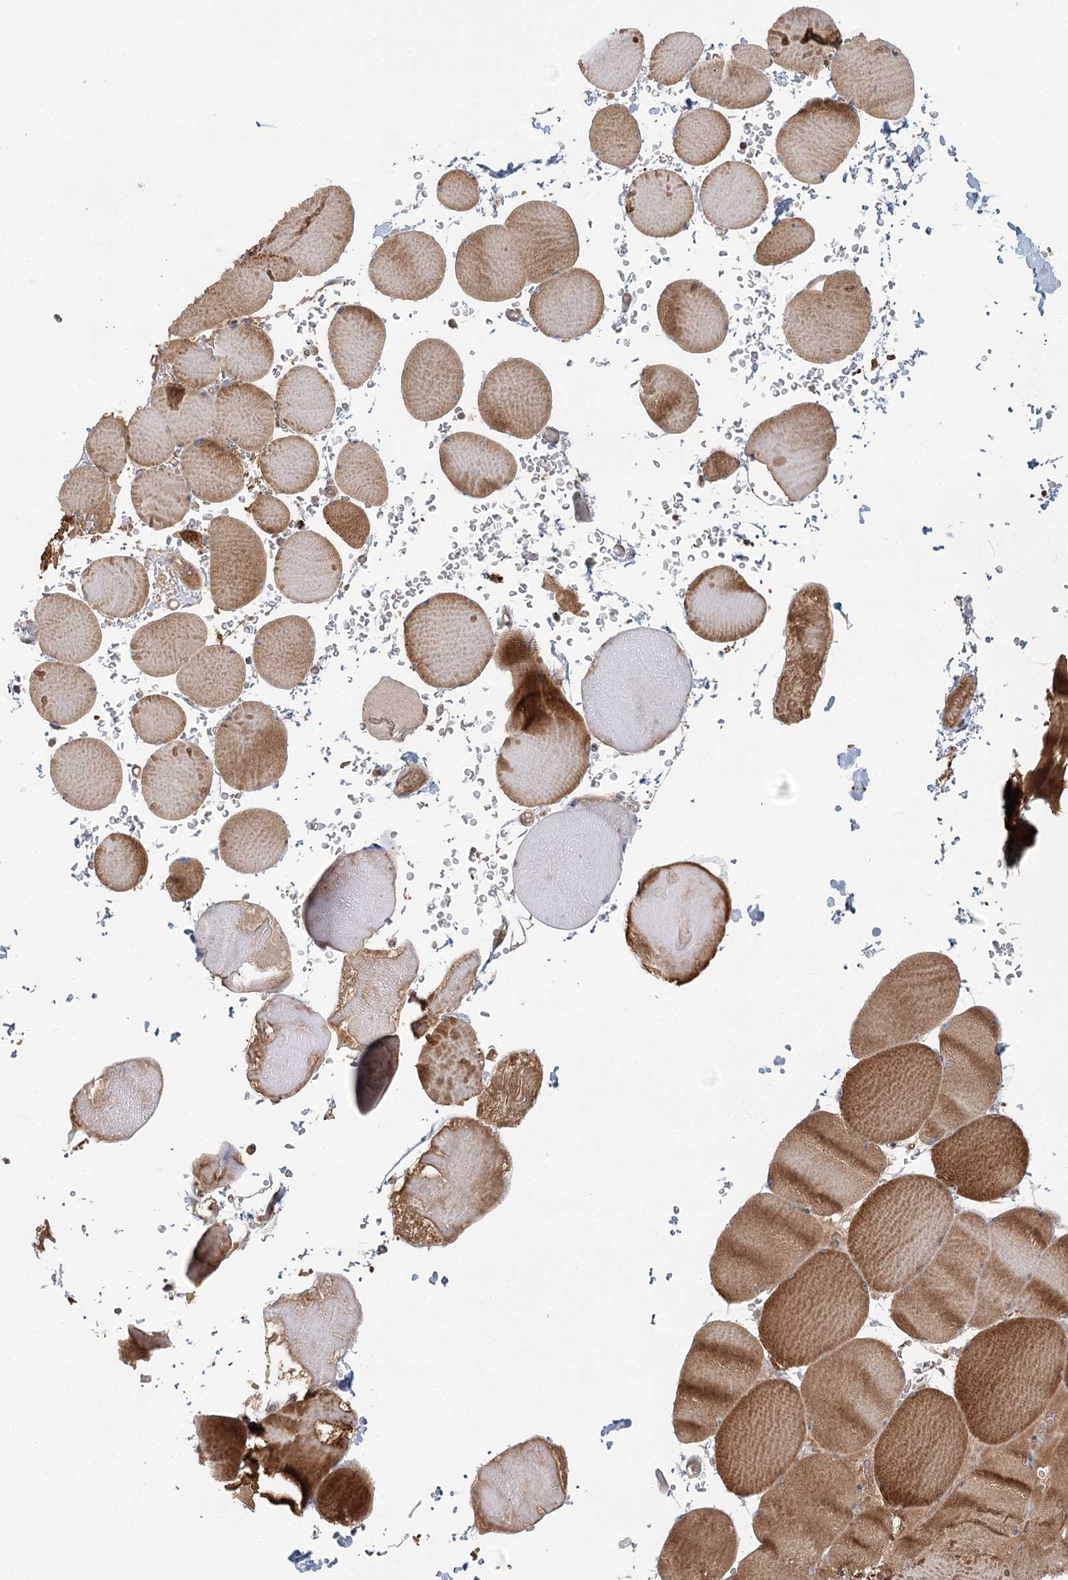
{"staining": {"intensity": "strong", "quantity": ">75%", "location": "cytoplasmic/membranous"}, "tissue": "skeletal muscle", "cell_type": "Myocytes", "image_type": "normal", "snomed": [{"axis": "morphology", "description": "Normal tissue, NOS"}, {"axis": "topography", "description": "Skeletal muscle"}, {"axis": "topography", "description": "Head-Neck"}], "caption": "Strong cytoplasmic/membranous positivity for a protein is seen in approximately >75% of myocytes of normal skeletal muscle using immunohistochemistry.", "gene": "ENSG00000273217", "patient": {"sex": "male", "age": 66}}